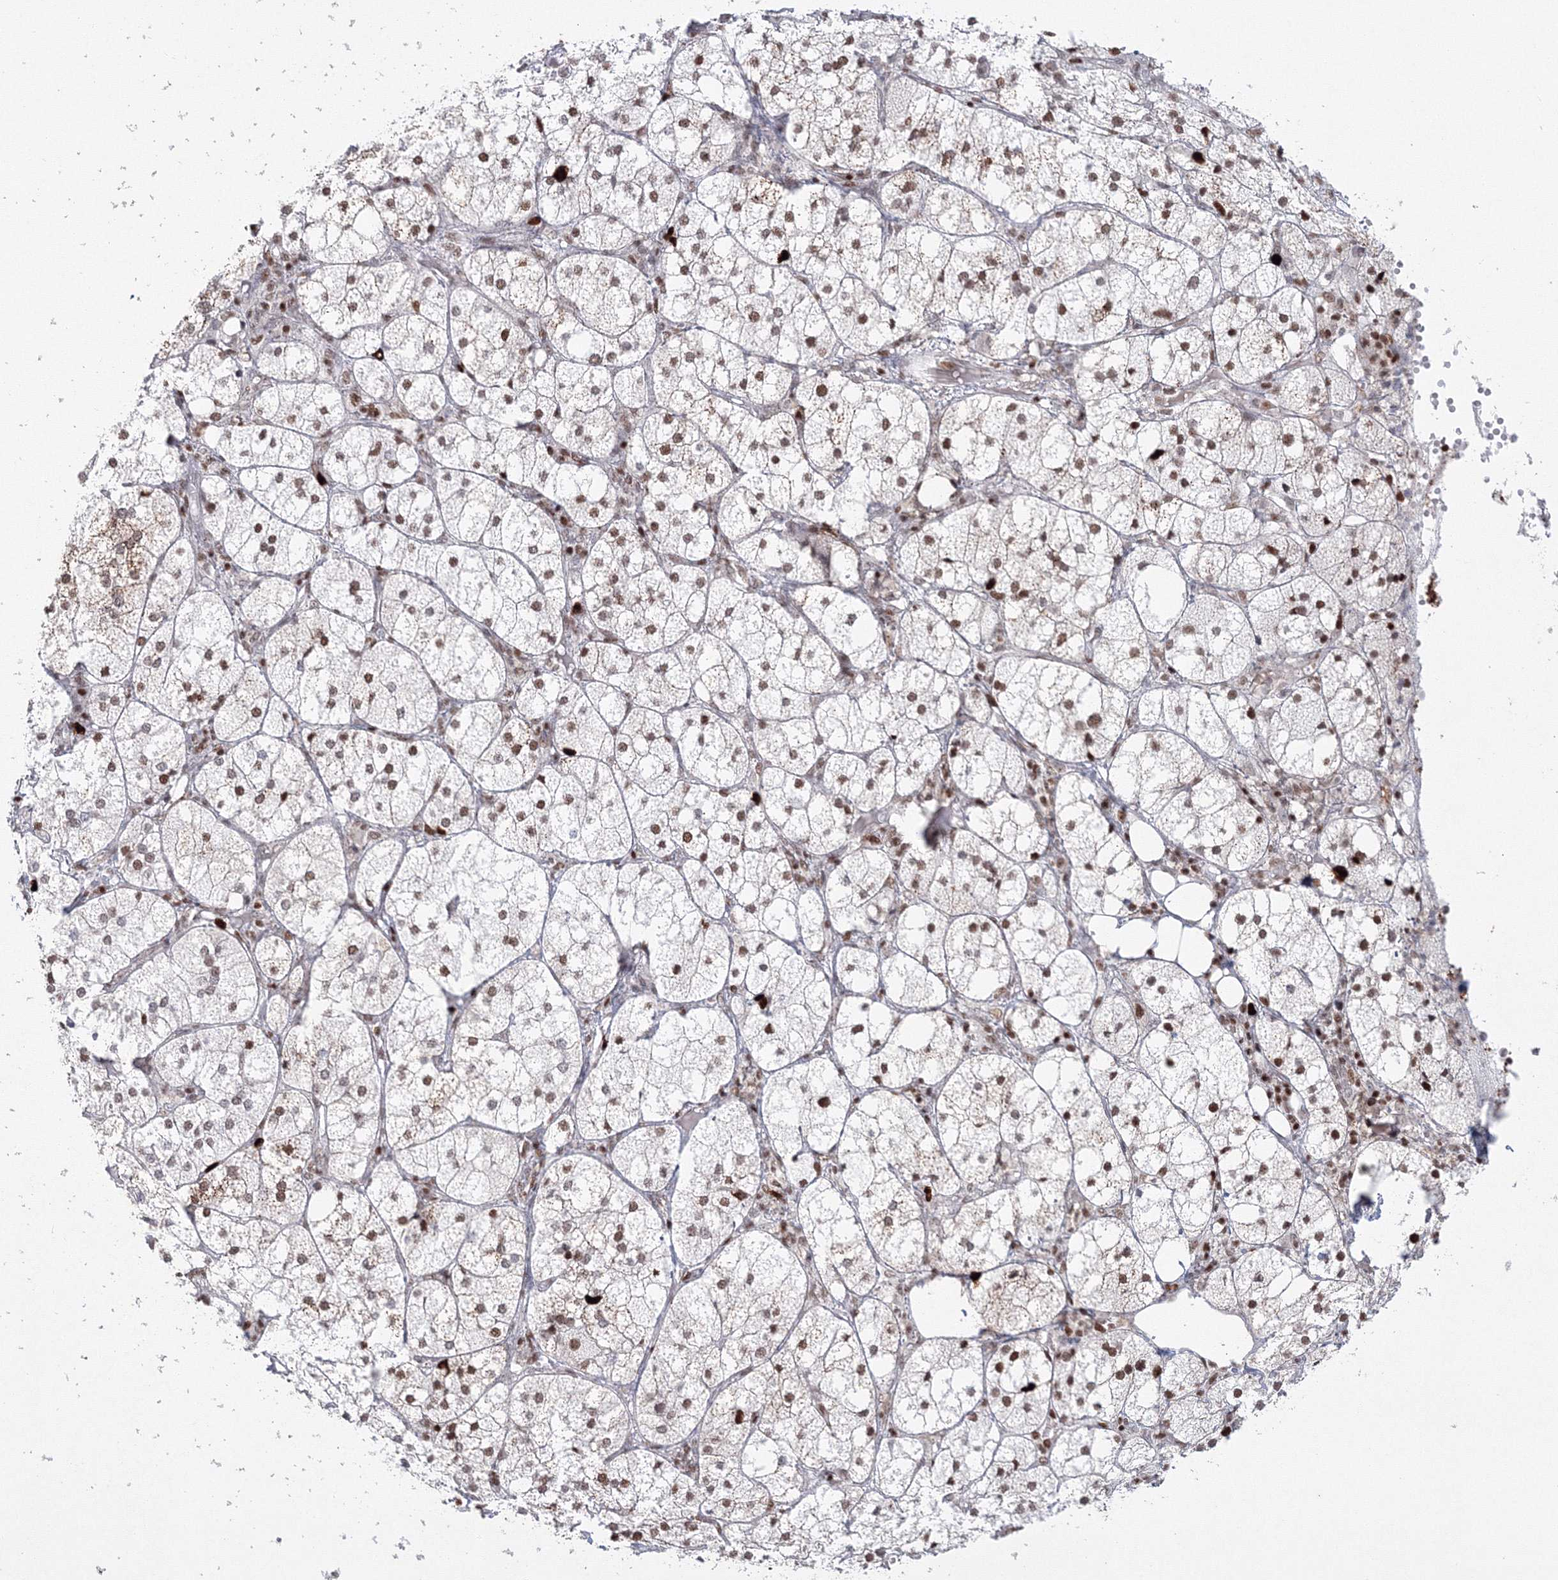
{"staining": {"intensity": "moderate", "quantity": ">75%", "location": "nuclear"}, "tissue": "adrenal gland", "cell_type": "Glandular cells", "image_type": "normal", "snomed": [{"axis": "morphology", "description": "Normal tissue, NOS"}, {"axis": "topography", "description": "Adrenal gland"}], "caption": "A medium amount of moderate nuclear positivity is seen in approximately >75% of glandular cells in benign adrenal gland. The staining was performed using DAB, with brown indicating positive protein expression. Nuclei are stained blue with hematoxylin.", "gene": "LIG1", "patient": {"sex": "female", "age": 61}}